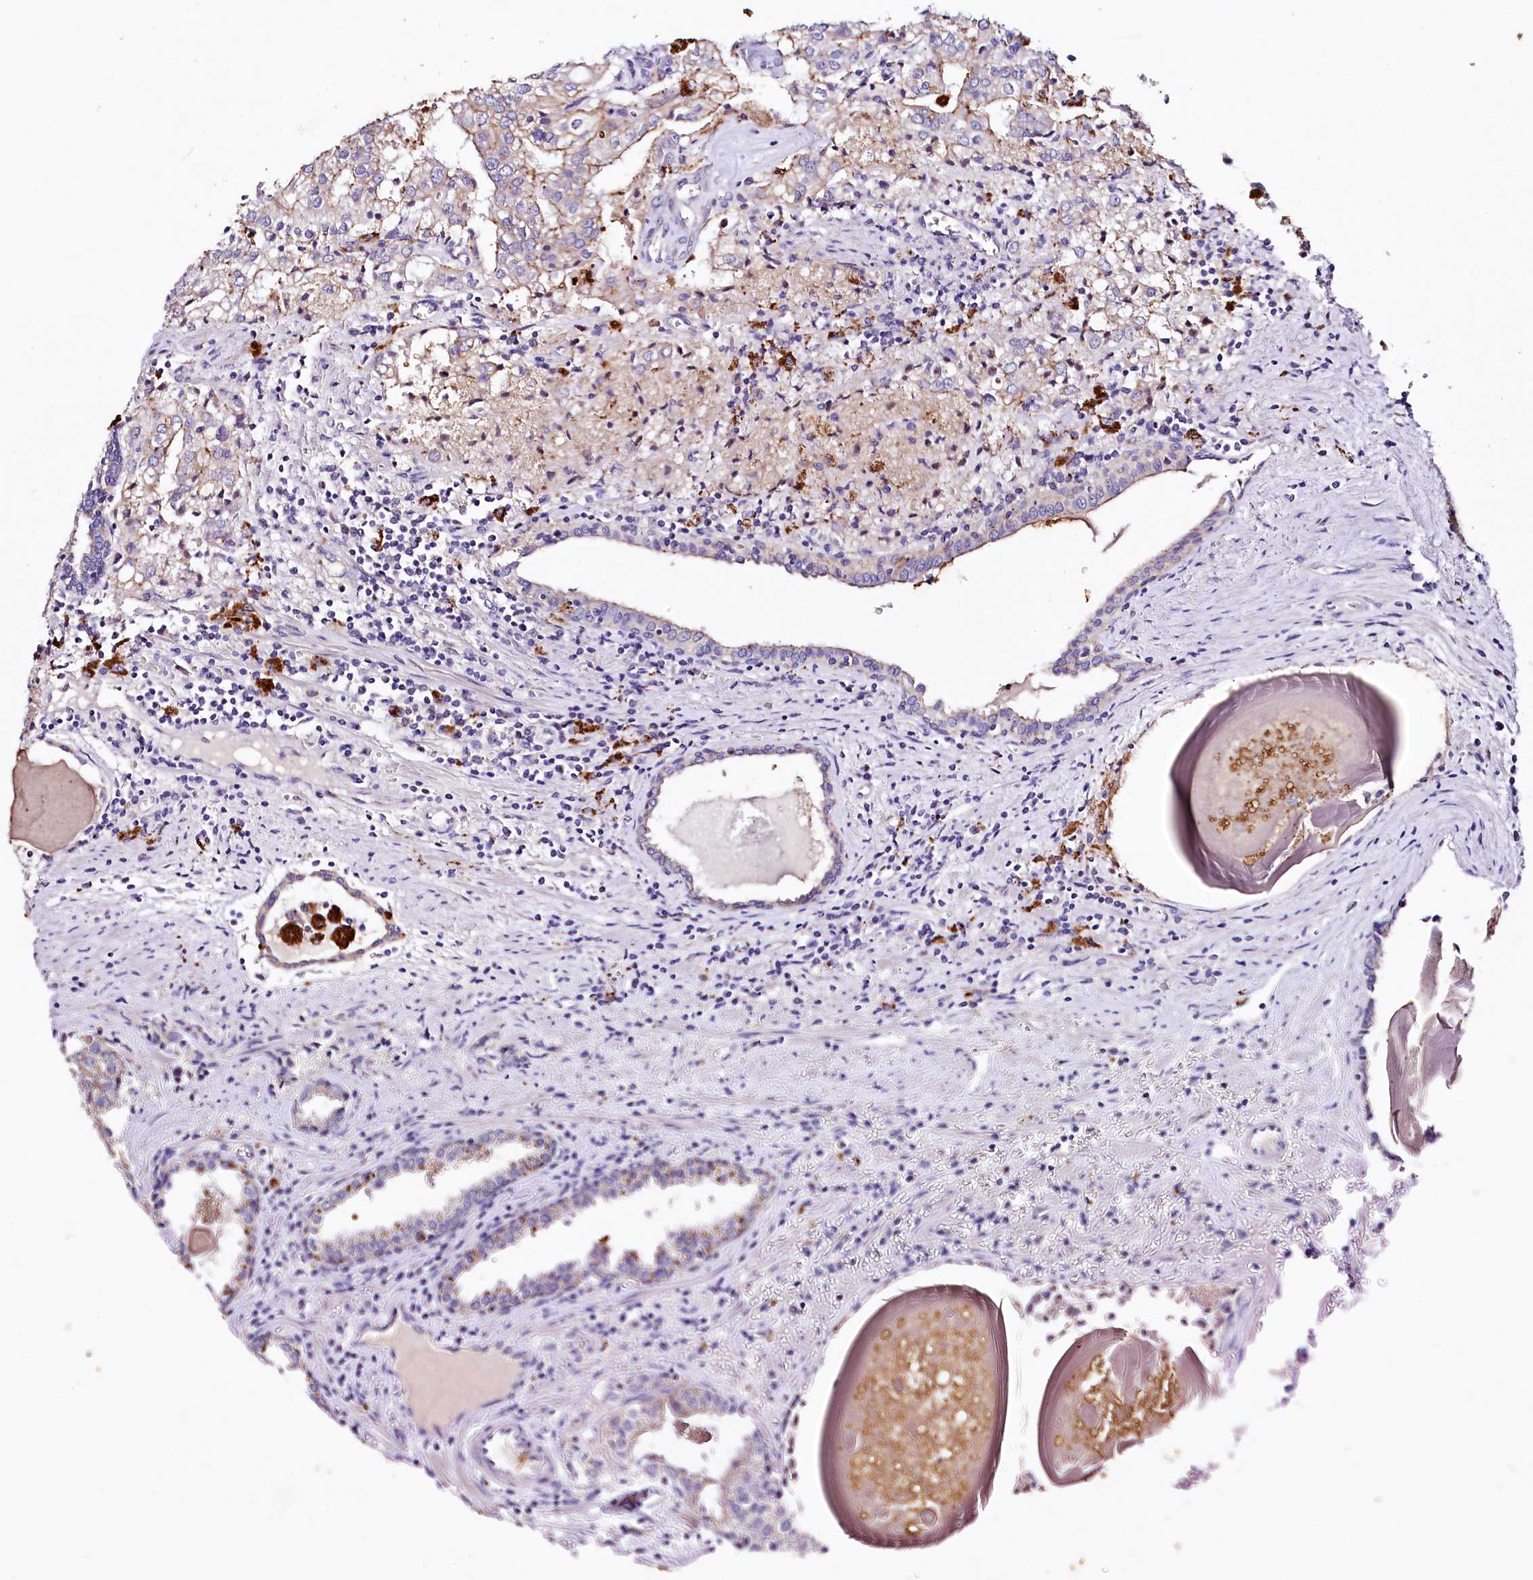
{"staining": {"intensity": "moderate", "quantity": "25%-75%", "location": "cytoplasmic/membranous"}, "tissue": "prostate cancer", "cell_type": "Tumor cells", "image_type": "cancer", "snomed": [{"axis": "morphology", "description": "Adenocarcinoma, High grade"}, {"axis": "topography", "description": "Prostate"}], "caption": "DAB immunohistochemical staining of human prostate cancer demonstrates moderate cytoplasmic/membranous protein staining in about 25%-75% of tumor cells.", "gene": "SACM1L", "patient": {"sex": "male", "age": 68}}